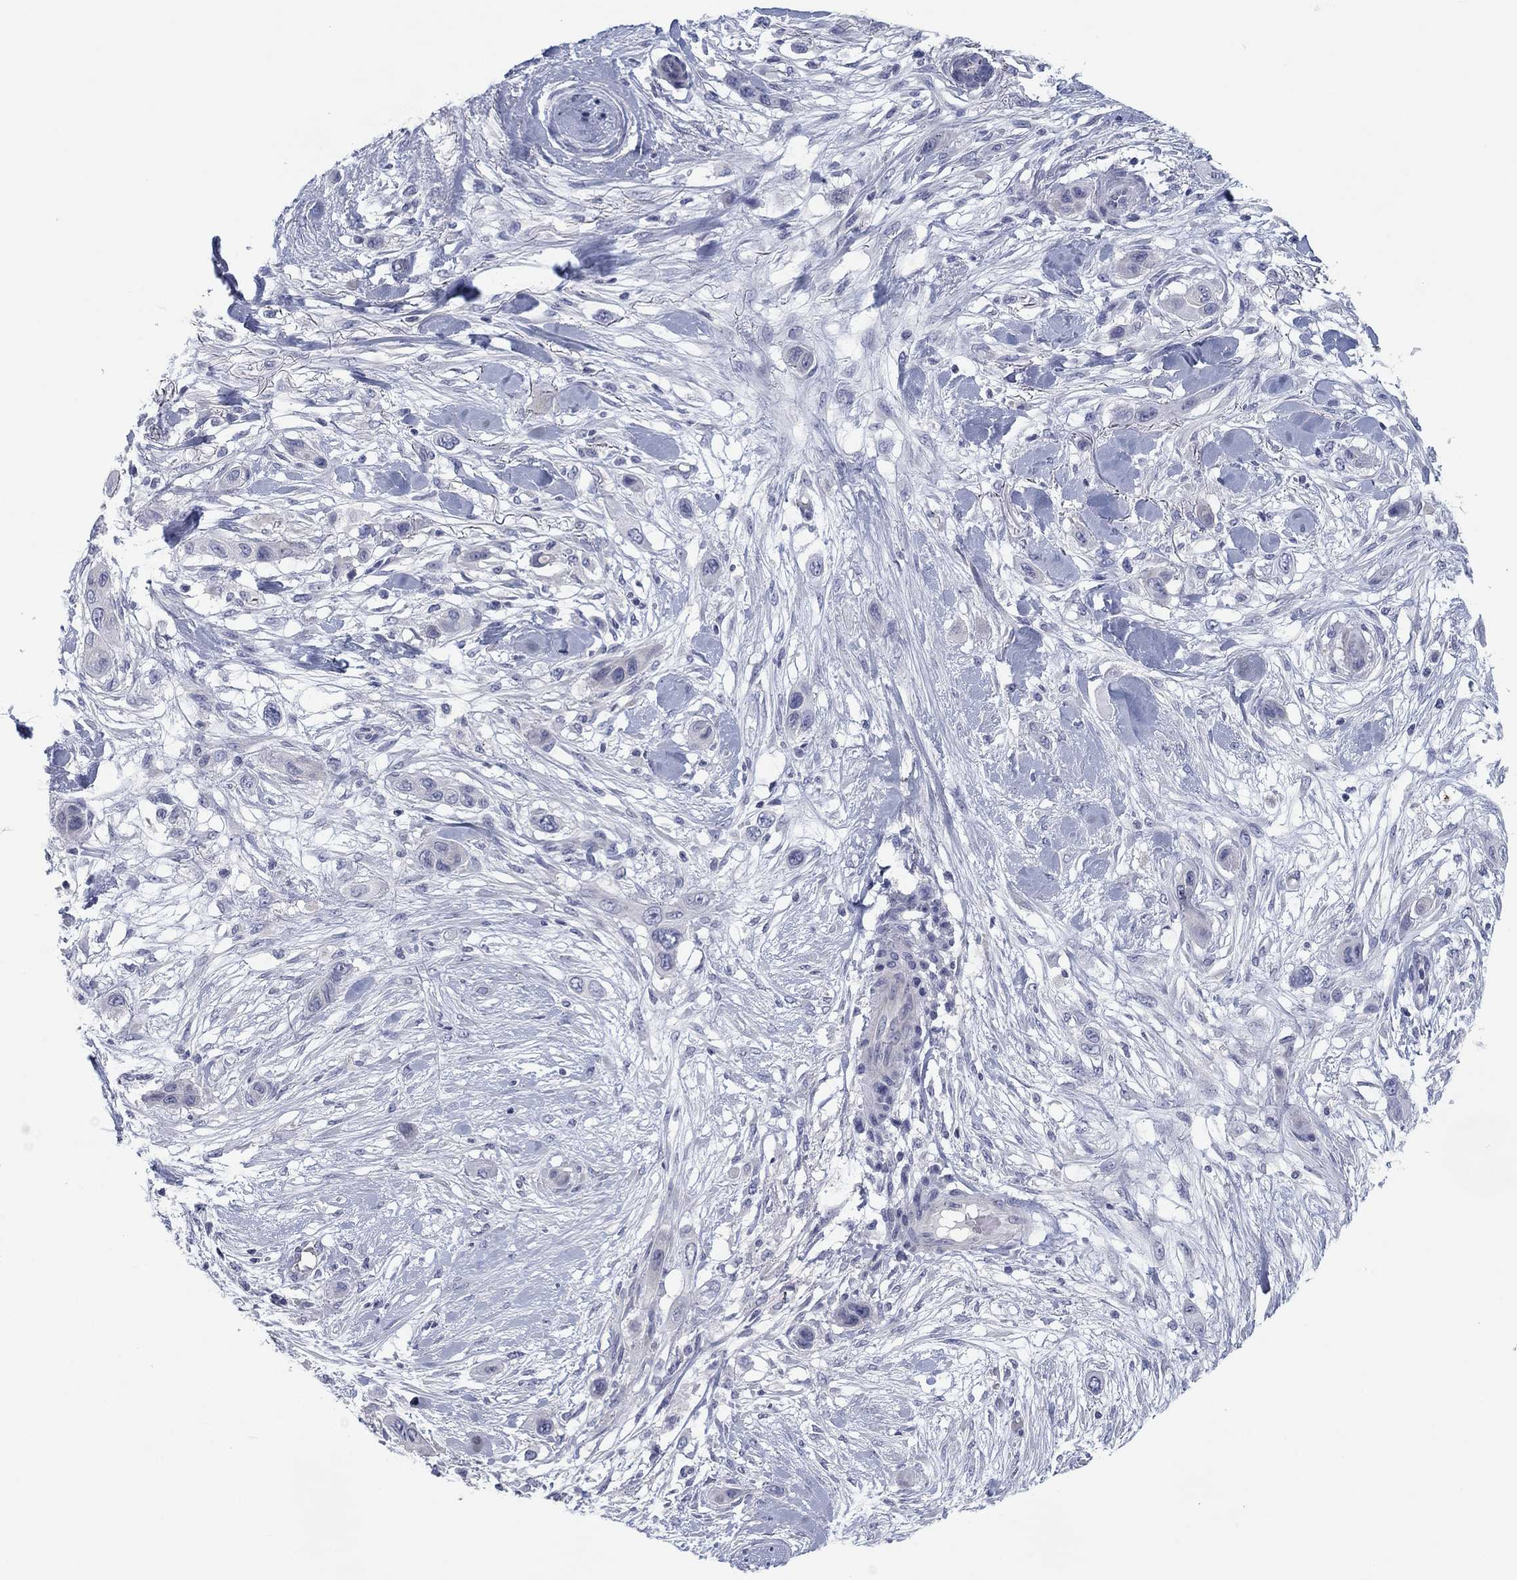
{"staining": {"intensity": "negative", "quantity": "none", "location": "none"}, "tissue": "skin cancer", "cell_type": "Tumor cells", "image_type": "cancer", "snomed": [{"axis": "morphology", "description": "Squamous cell carcinoma, NOS"}, {"axis": "topography", "description": "Skin"}], "caption": "Tumor cells are negative for brown protein staining in skin cancer (squamous cell carcinoma). Nuclei are stained in blue.", "gene": "CALB1", "patient": {"sex": "male", "age": 79}}